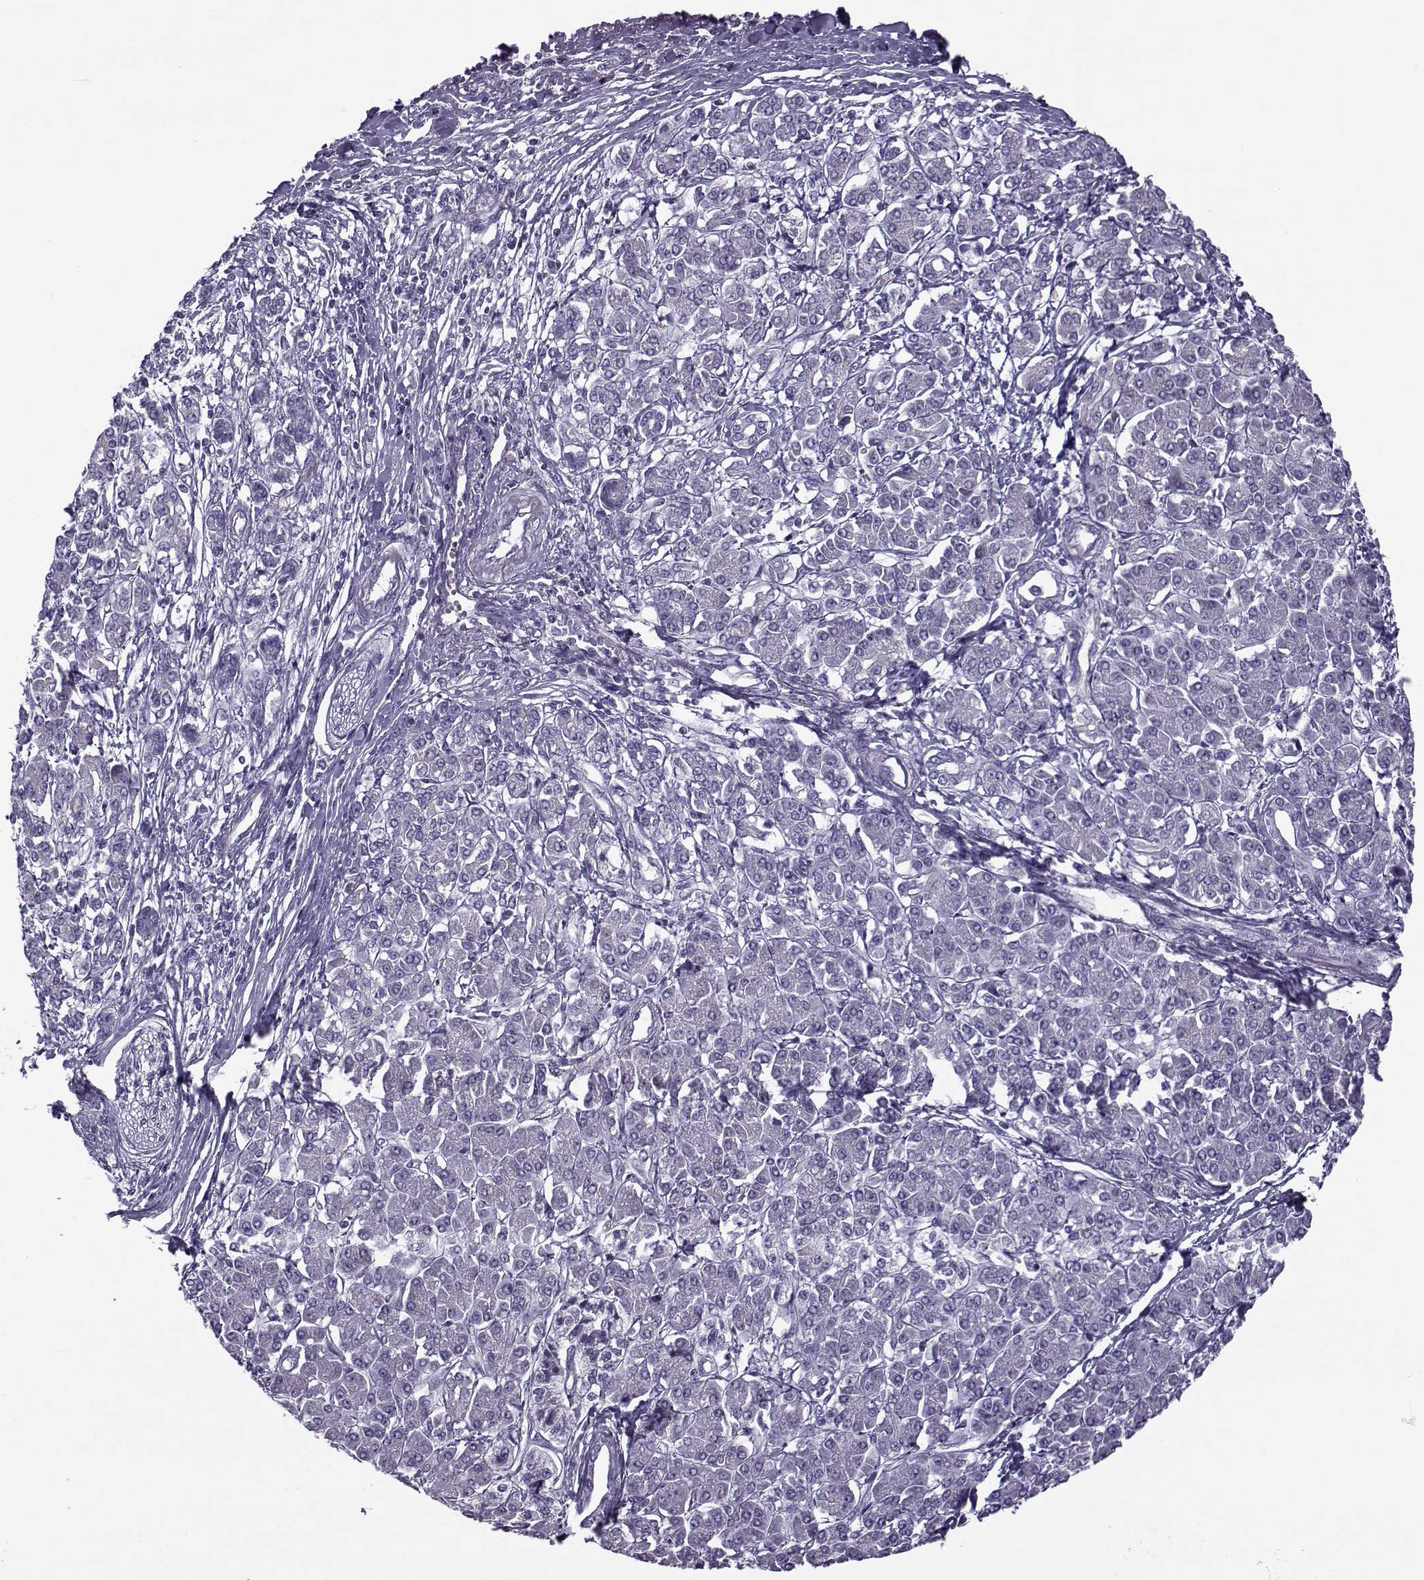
{"staining": {"intensity": "negative", "quantity": "none", "location": "none"}, "tissue": "pancreatic cancer", "cell_type": "Tumor cells", "image_type": "cancer", "snomed": [{"axis": "morphology", "description": "Adenocarcinoma, NOS"}, {"axis": "topography", "description": "Pancreas"}], "caption": "Adenocarcinoma (pancreatic) was stained to show a protein in brown. There is no significant staining in tumor cells.", "gene": "OIP5", "patient": {"sex": "female", "age": 68}}